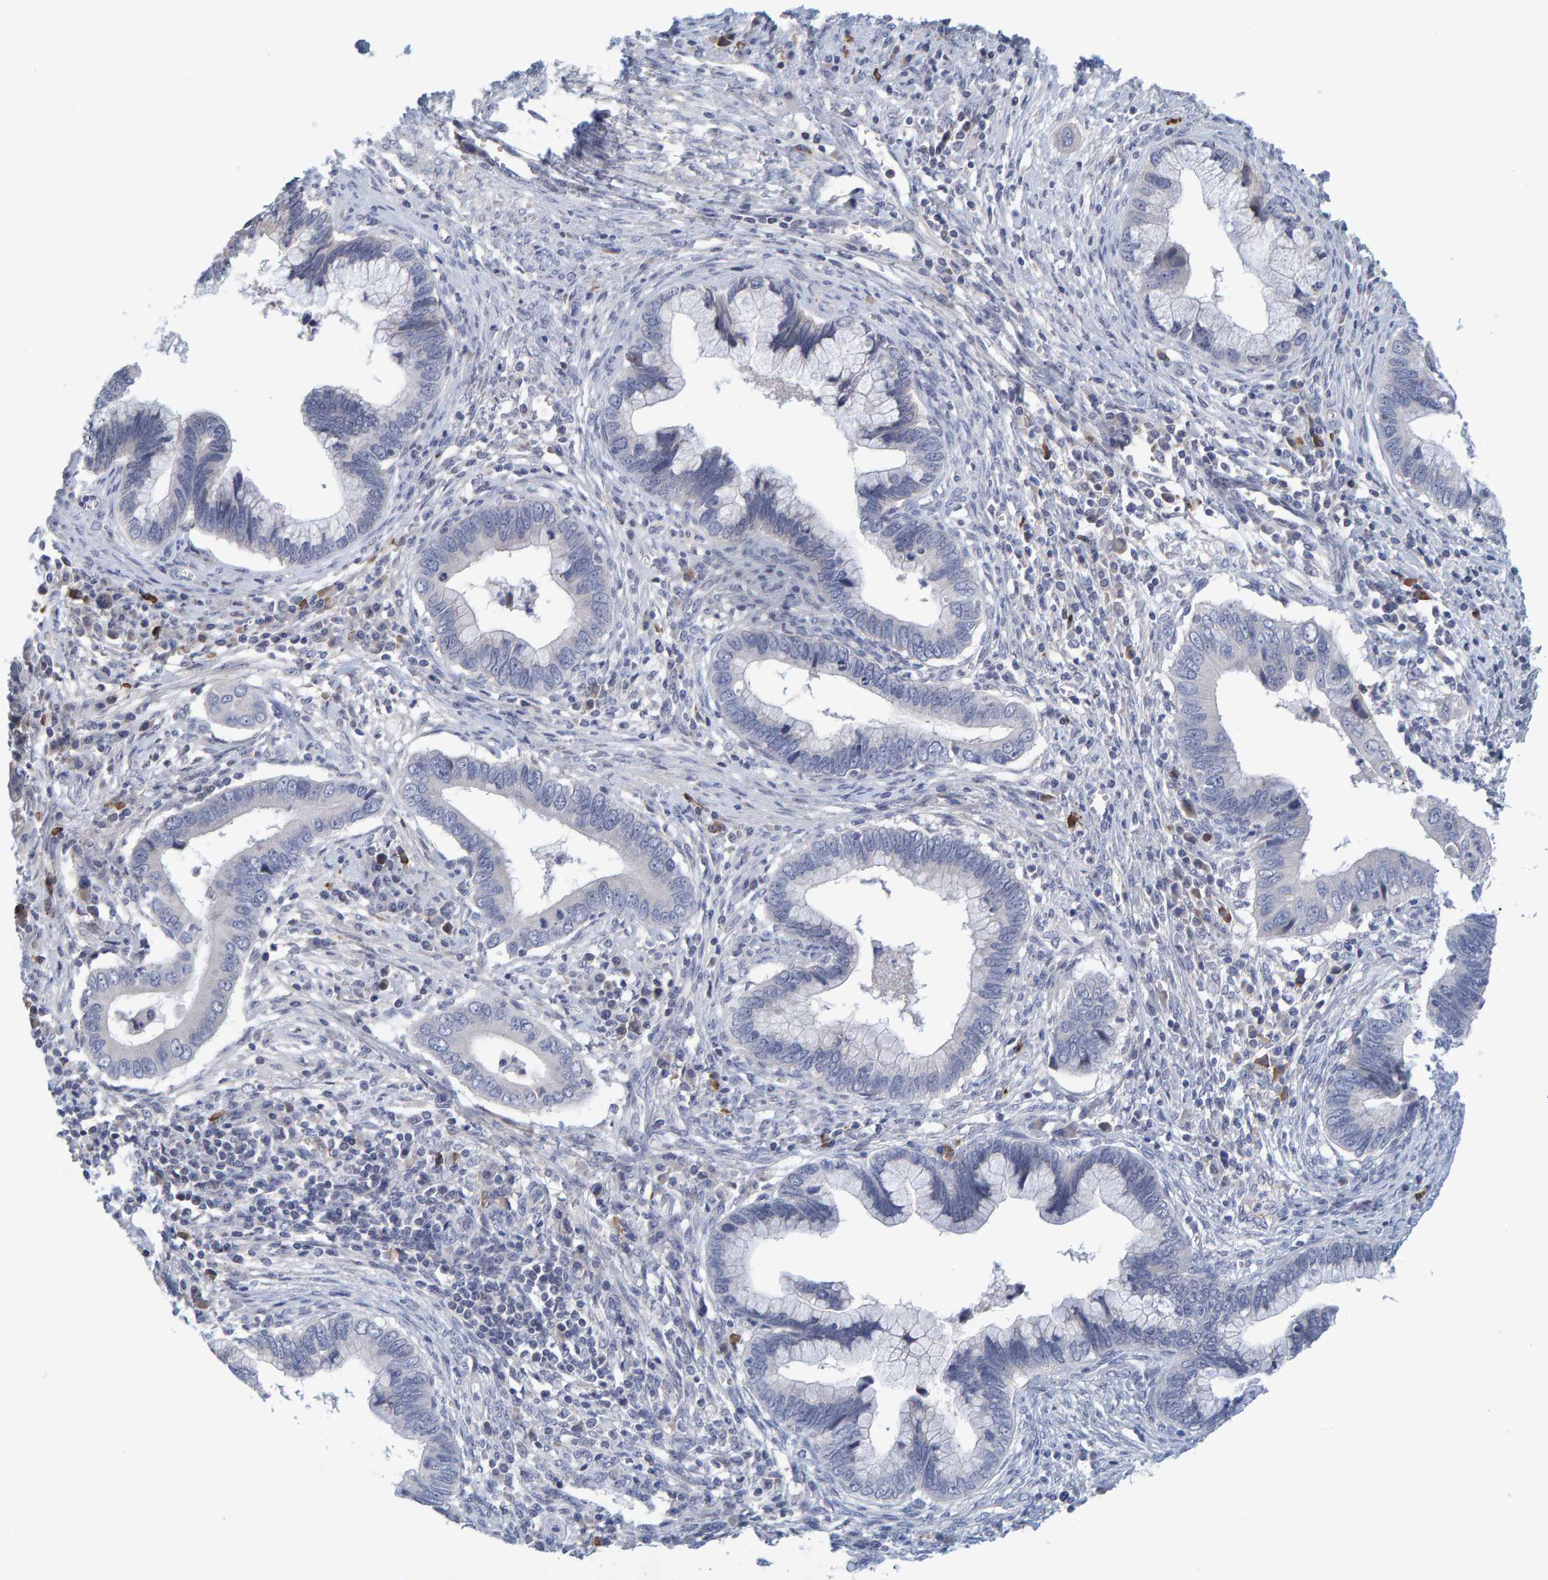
{"staining": {"intensity": "negative", "quantity": "none", "location": "none"}, "tissue": "cervical cancer", "cell_type": "Tumor cells", "image_type": "cancer", "snomed": [{"axis": "morphology", "description": "Adenocarcinoma, NOS"}, {"axis": "topography", "description": "Cervix"}], "caption": "There is no significant positivity in tumor cells of cervical adenocarcinoma.", "gene": "ZNF77", "patient": {"sex": "female", "age": 44}}